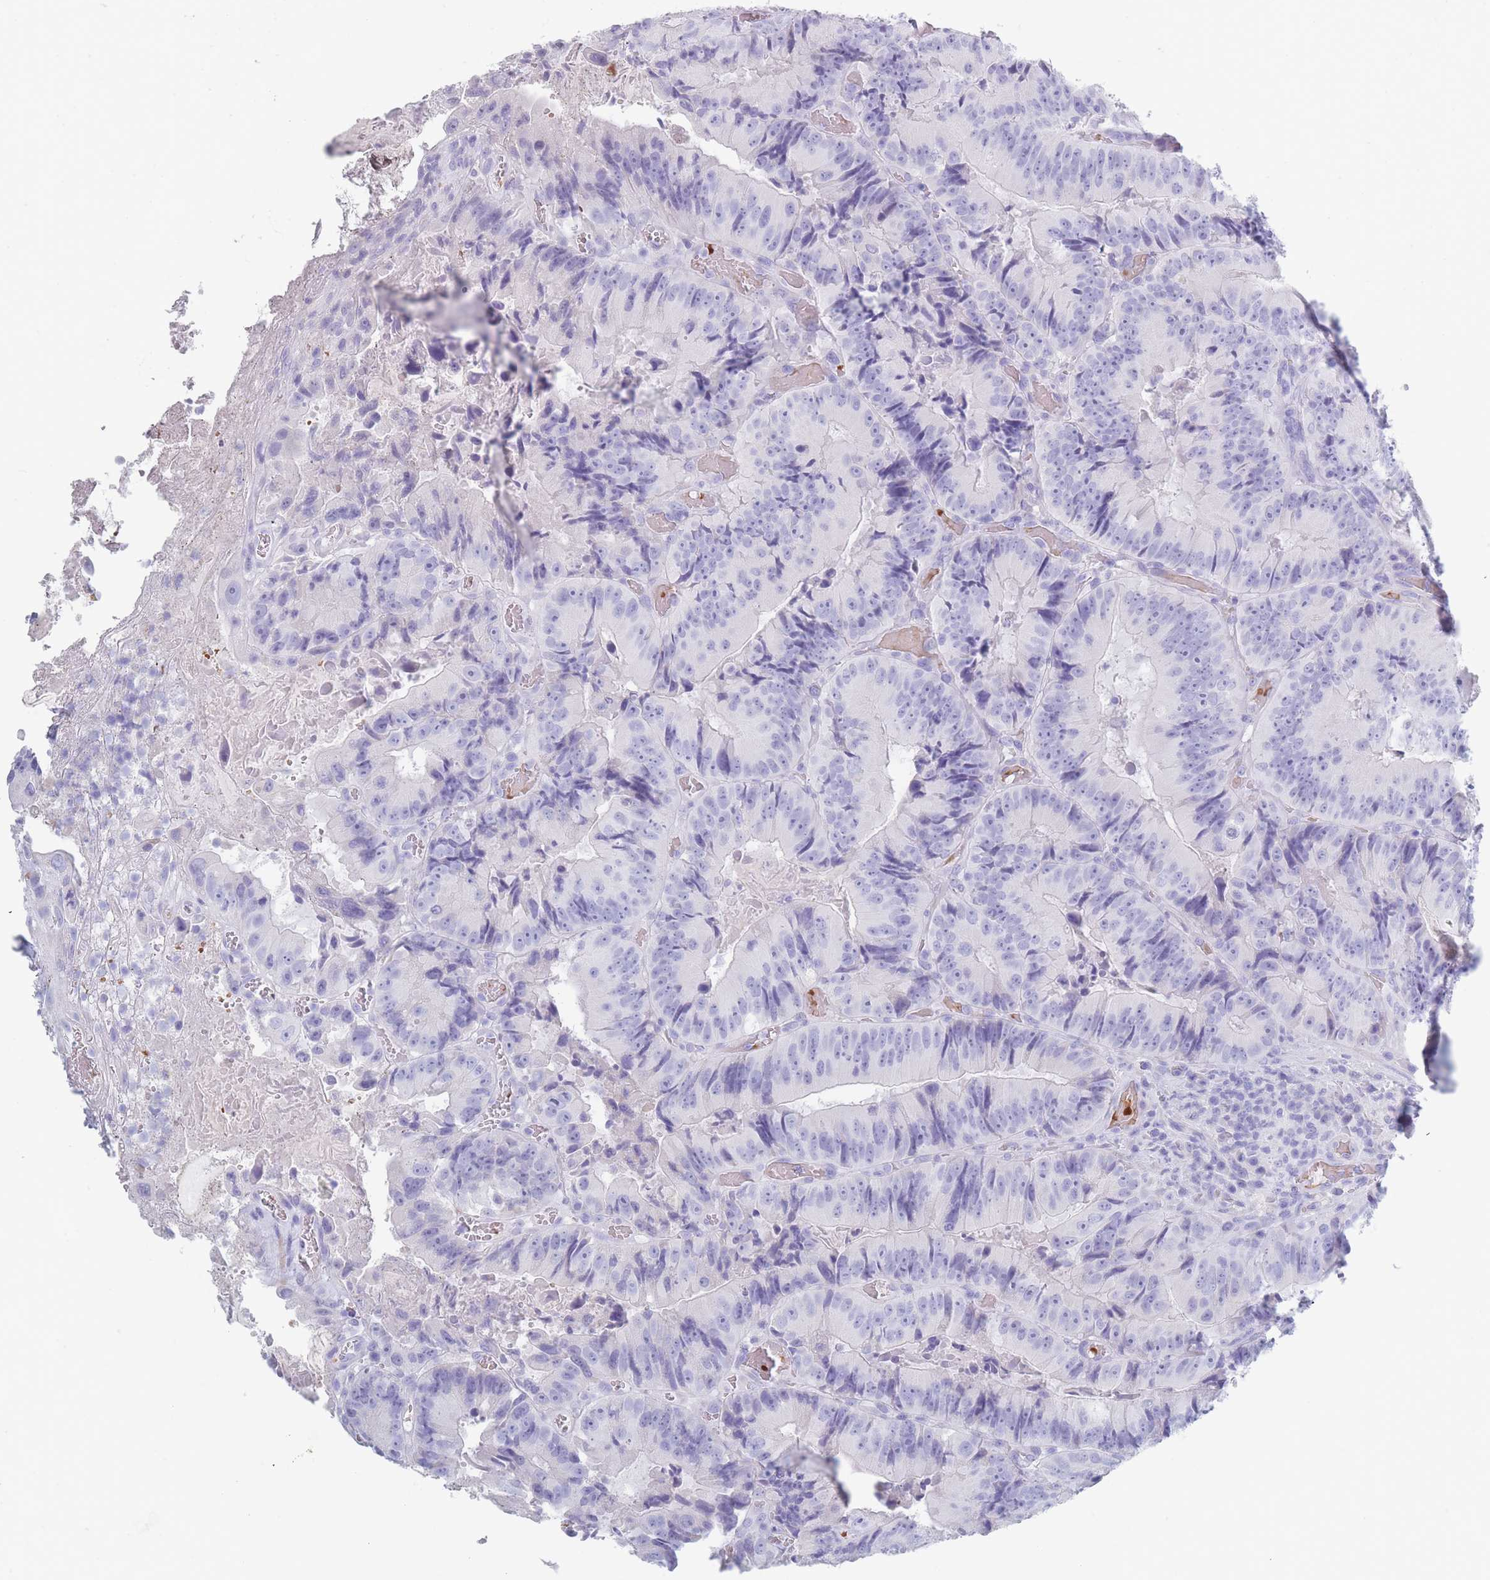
{"staining": {"intensity": "negative", "quantity": "none", "location": "none"}, "tissue": "colorectal cancer", "cell_type": "Tumor cells", "image_type": "cancer", "snomed": [{"axis": "morphology", "description": "Adenocarcinoma, NOS"}, {"axis": "topography", "description": "Colon"}], "caption": "IHC of colorectal cancer shows no positivity in tumor cells. (IHC, brightfield microscopy, high magnification).", "gene": "OR5D16", "patient": {"sex": "female", "age": 86}}